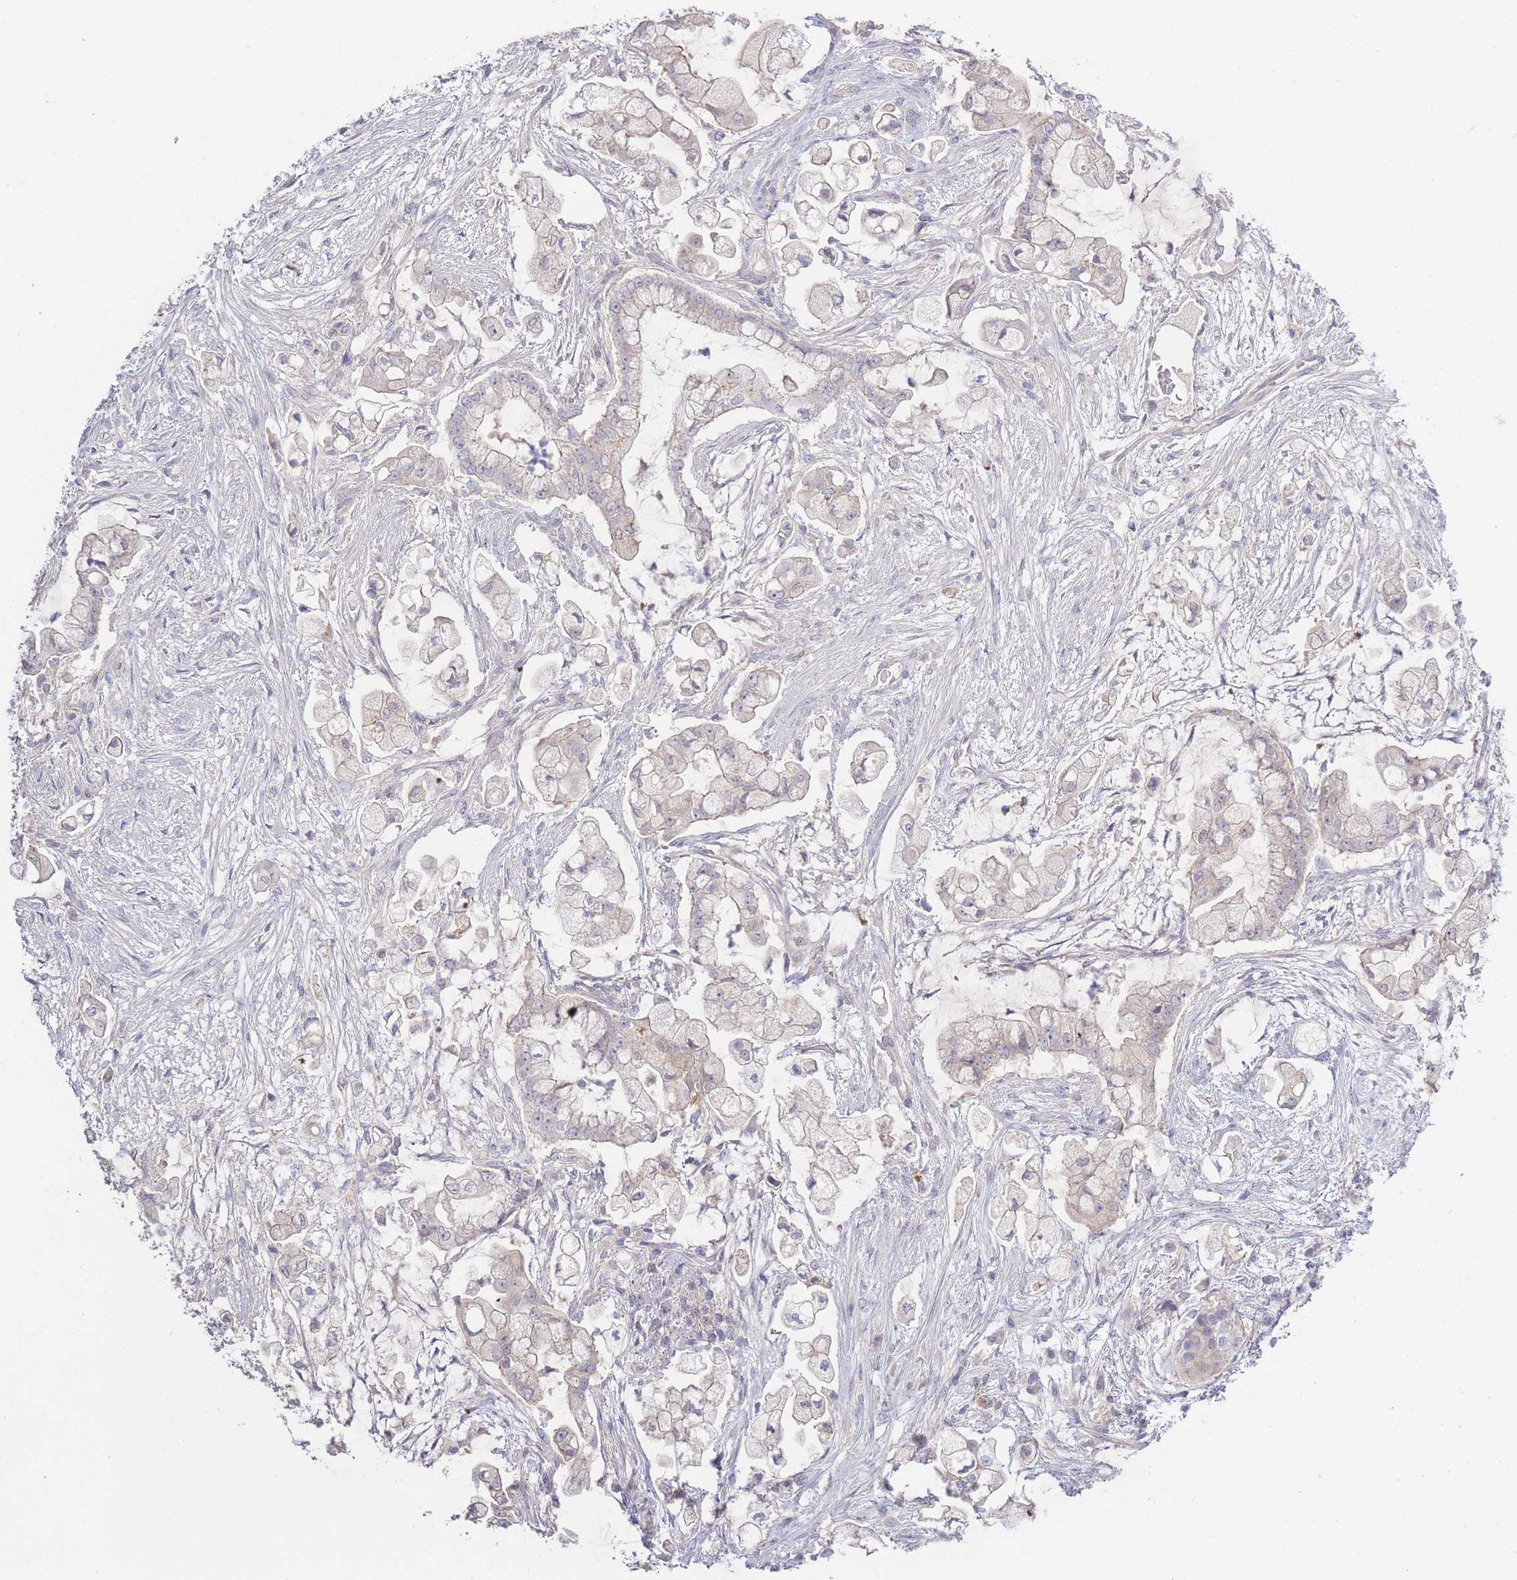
{"staining": {"intensity": "negative", "quantity": "none", "location": "none"}, "tissue": "pancreatic cancer", "cell_type": "Tumor cells", "image_type": "cancer", "snomed": [{"axis": "morphology", "description": "Adenocarcinoma, NOS"}, {"axis": "topography", "description": "Pancreas"}], "caption": "Tumor cells are negative for protein expression in human pancreatic adenocarcinoma.", "gene": "SPHKAP", "patient": {"sex": "female", "age": 69}}